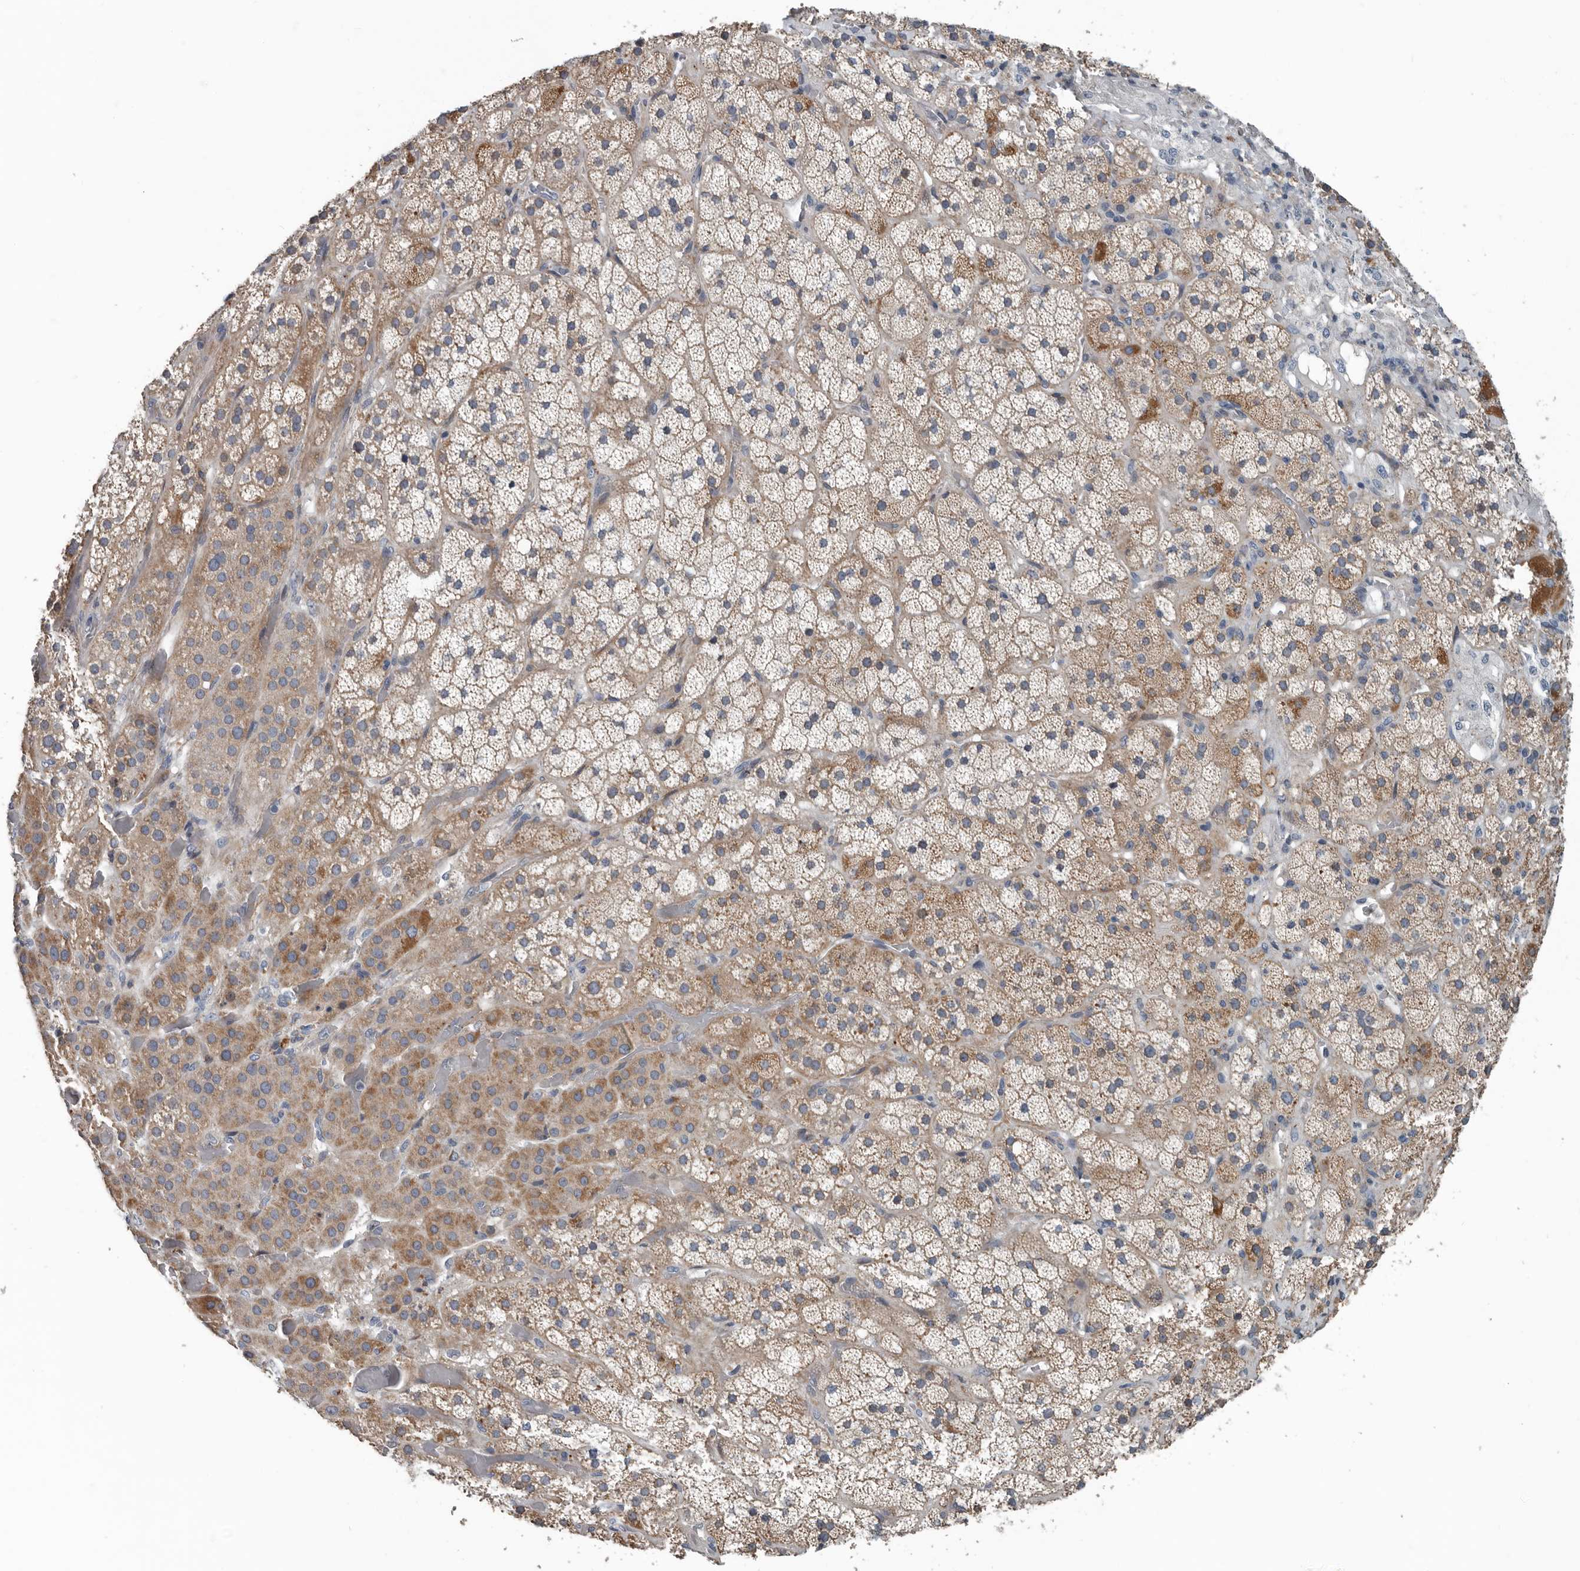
{"staining": {"intensity": "moderate", "quantity": "25%-75%", "location": "cytoplasmic/membranous"}, "tissue": "adrenal gland", "cell_type": "Glandular cells", "image_type": "normal", "snomed": [{"axis": "morphology", "description": "Normal tissue, NOS"}, {"axis": "topography", "description": "Adrenal gland"}], "caption": "The photomicrograph exhibits staining of unremarkable adrenal gland, revealing moderate cytoplasmic/membranous protein positivity (brown color) within glandular cells.", "gene": "DPY19L4", "patient": {"sex": "male", "age": 57}}